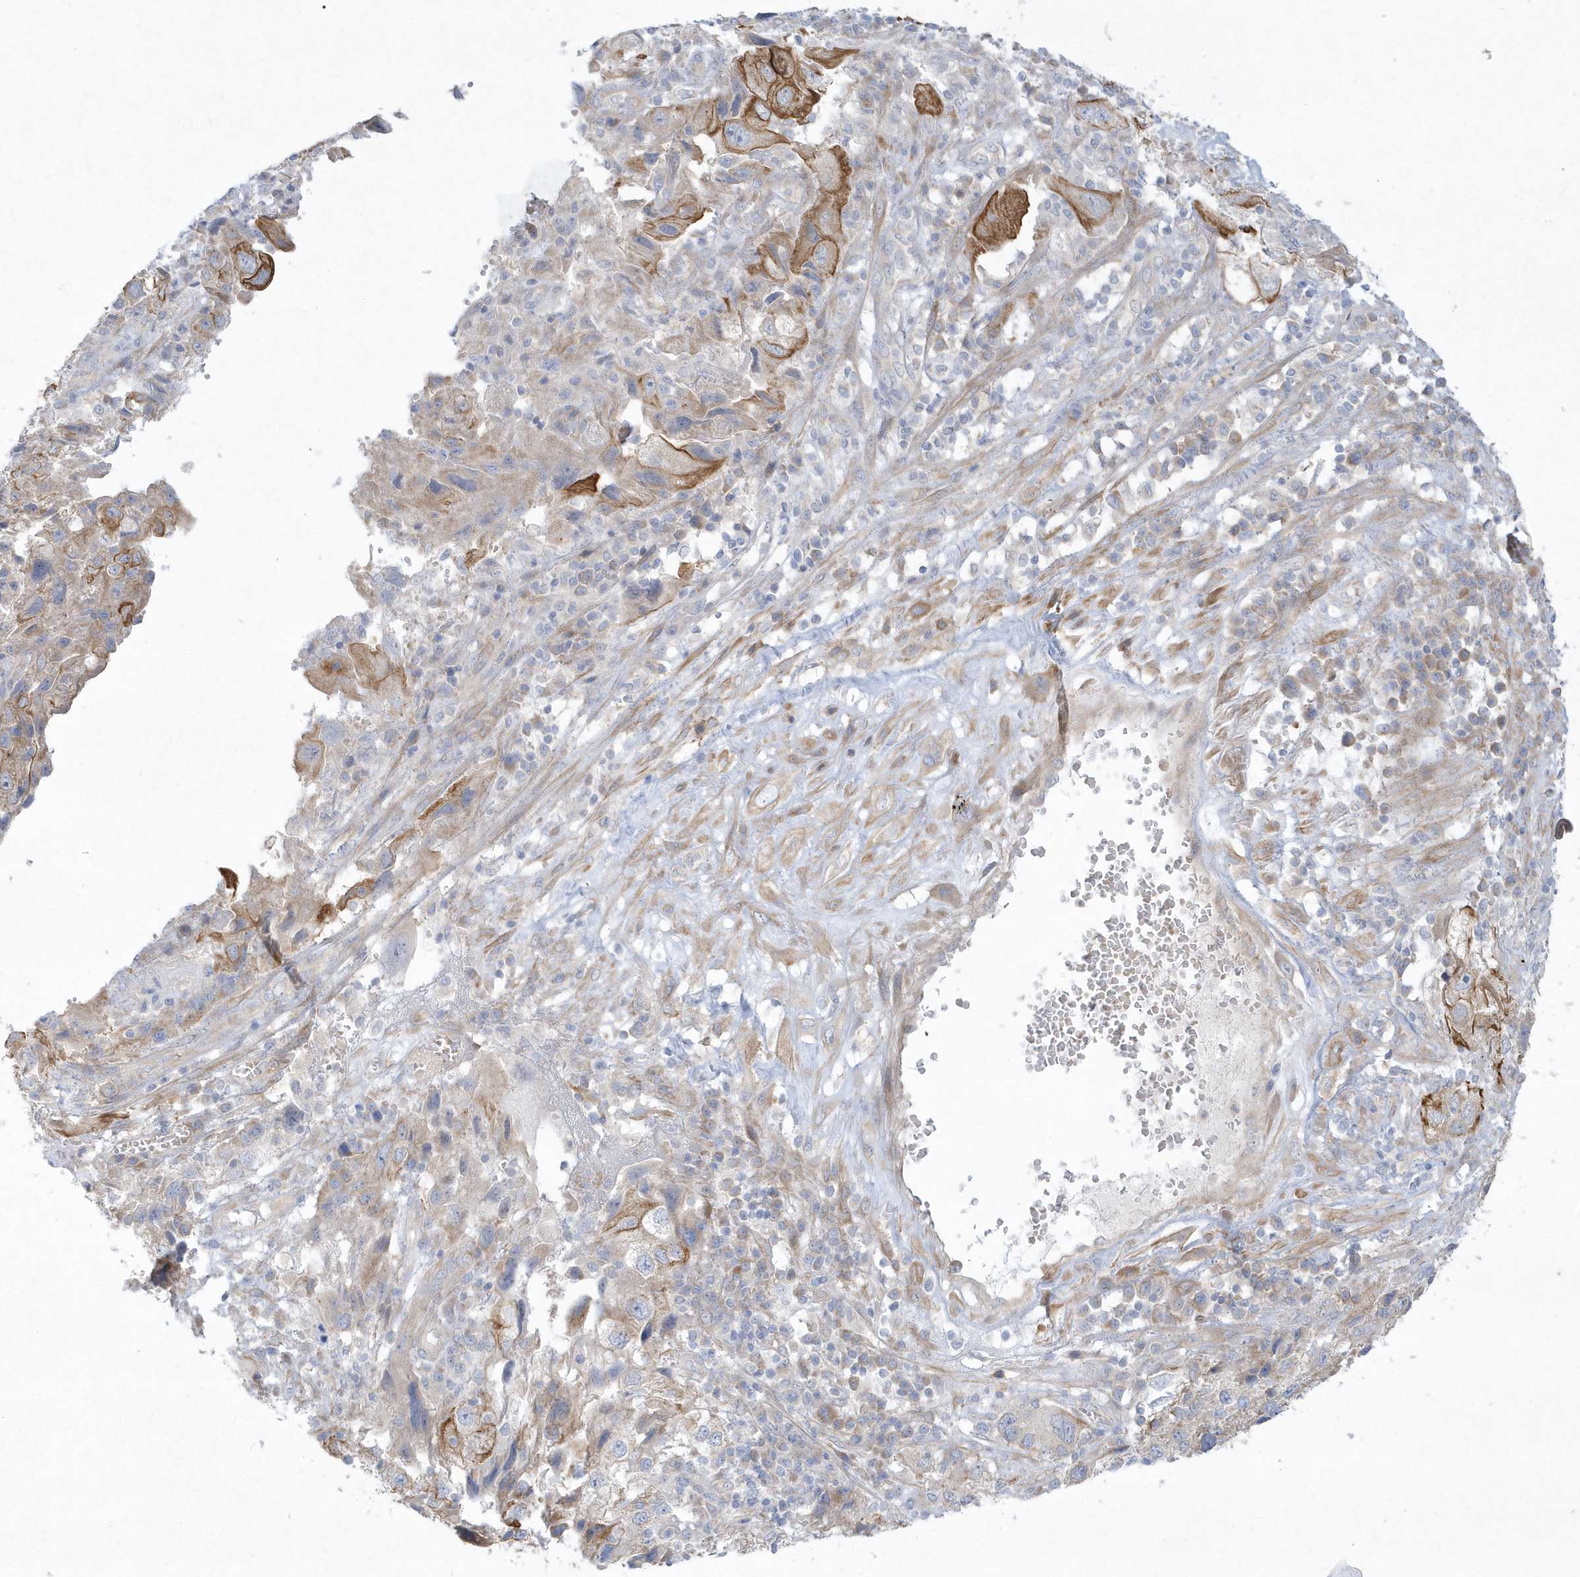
{"staining": {"intensity": "moderate", "quantity": "<25%", "location": "cytoplasmic/membranous"}, "tissue": "endometrial cancer", "cell_type": "Tumor cells", "image_type": "cancer", "snomed": [{"axis": "morphology", "description": "Adenocarcinoma, NOS"}, {"axis": "topography", "description": "Endometrium"}], "caption": "Protein staining shows moderate cytoplasmic/membranous expression in about <25% of tumor cells in endometrial adenocarcinoma.", "gene": "LARS1", "patient": {"sex": "female", "age": 49}}